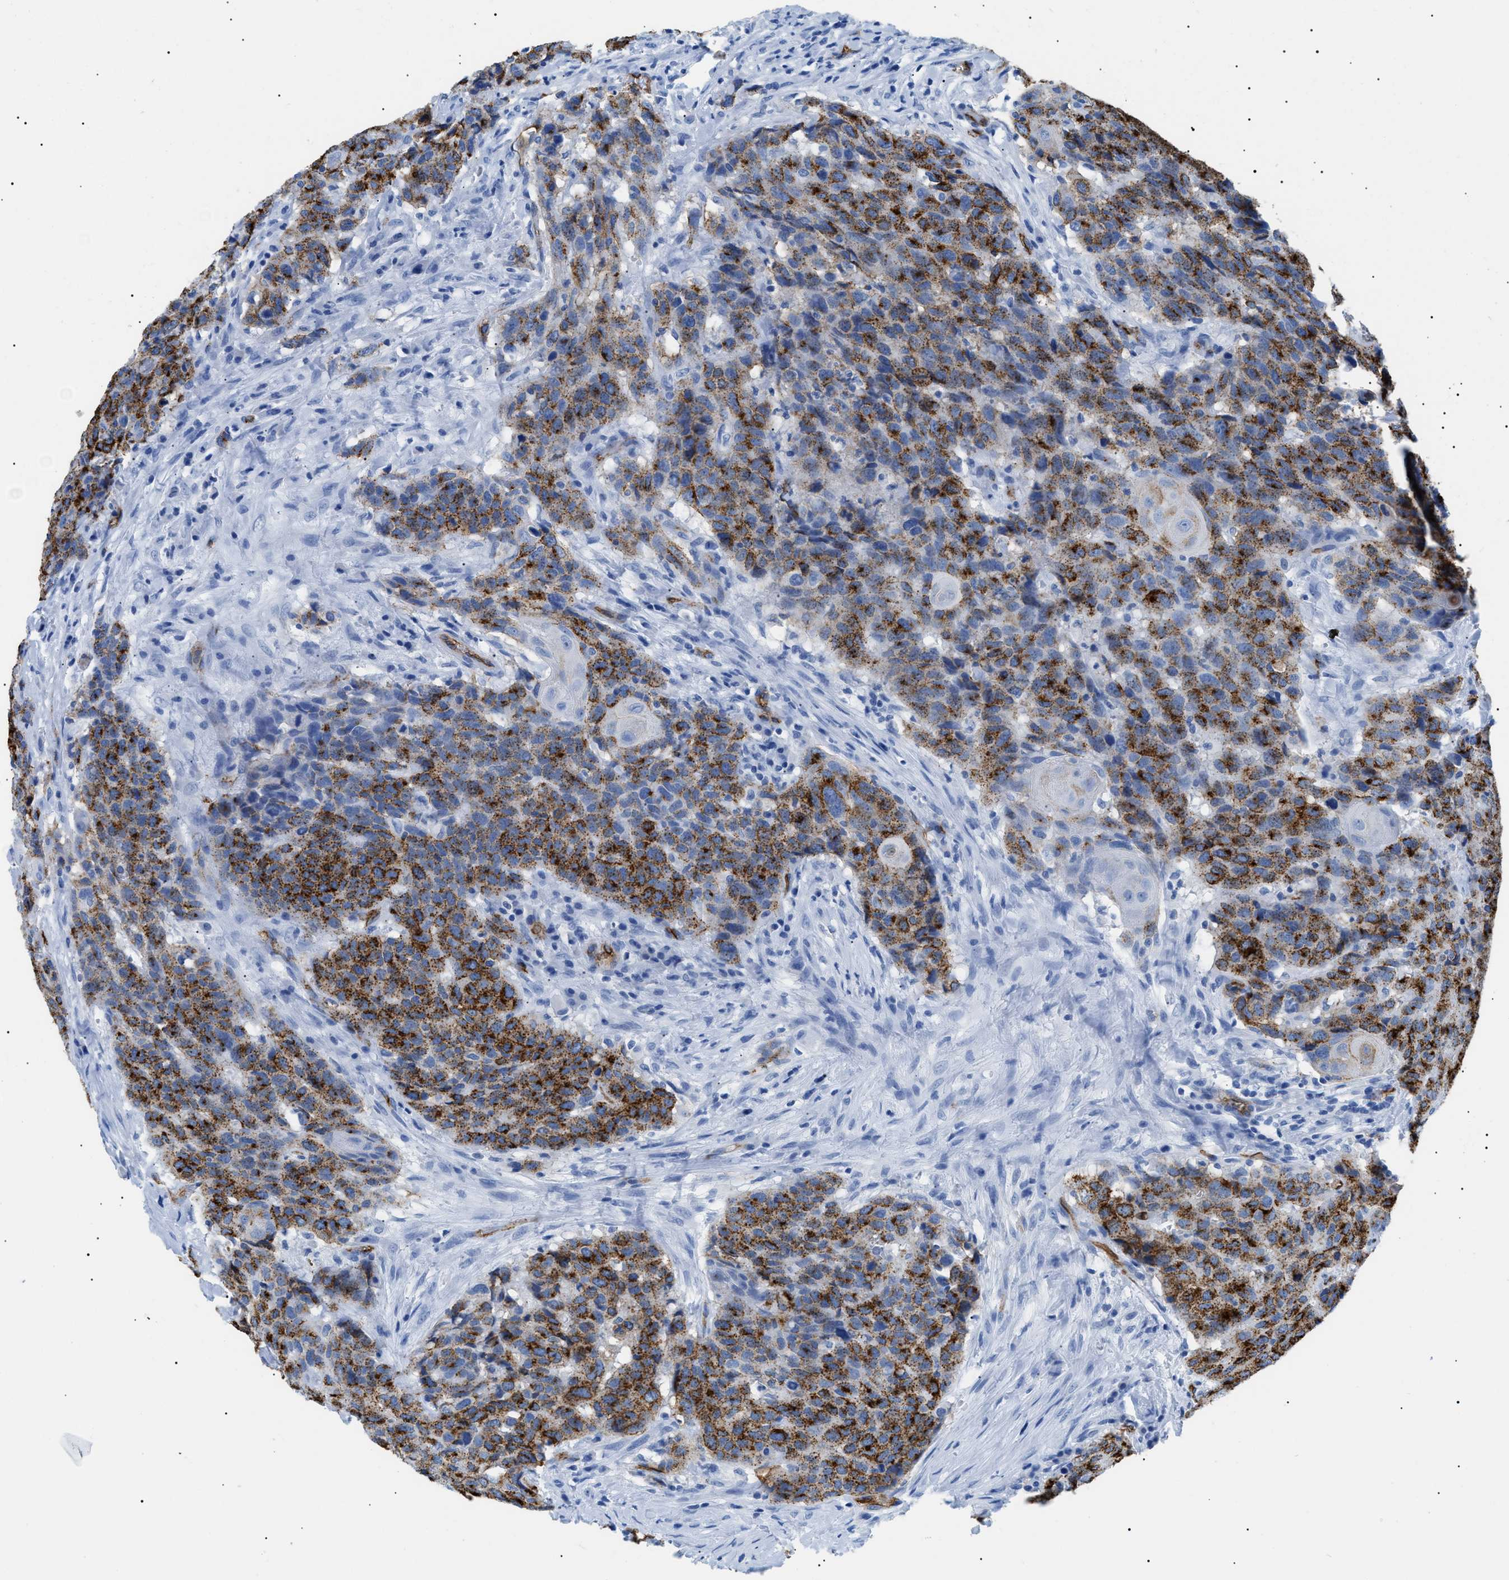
{"staining": {"intensity": "strong", "quantity": ">75%", "location": "cytoplasmic/membranous"}, "tissue": "head and neck cancer", "cell_type": "Tumor cells", "image_type": "cancer", "snomed": [{"axis": "morphology", "description": "Squamous cell carcinoma, NOS"}, {"axis": "topography", "description": "Head-Neck"}], "caption": "The micrograph demonstrates immunohistochemical staining of head and neck cancer (squamous cell carcinoma). There is strong cytoplasmic/membranous staining is appreciated in approximately >75% of tumor cells. The protein of interest is stained brown, and the nuclei are stained in blue (DAB (3,3'-diaminobenzidine) IHC with brightfield microscopy, high magnification).", "gene": "PODXL", "patient": {"sex": "male", "age": 66}}